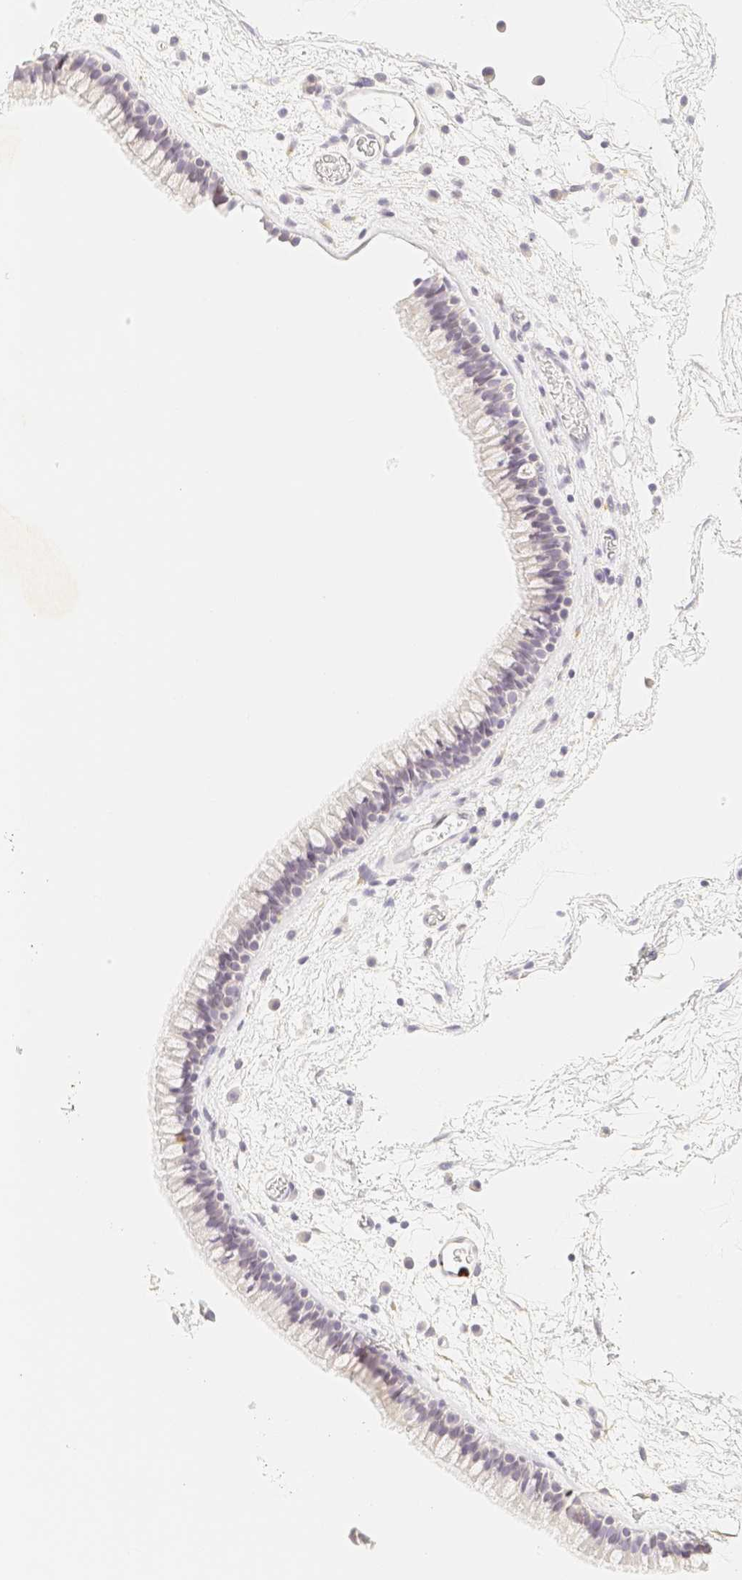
{"staining": {"intensity": "negative", "quantity": "none", "location": "none"}, "tissue": "nasopharynx", "cell_type": "Respiratory epithelial cells", "image_type": "normal", "snomed": [{"axis": "morphology", "description": "Normal tissue, NOS"}, {"axis": "morphology", "description": "Inflammation, NOS"}, {"axis": "topography", "description": "Nasopharynx"}], "caption": "This is a histopathology image of immunohistochemistry staining of normal nasopharynx, which shows no staining in respiratory epithelial cells. Nuclei are stained in blue.", "gene": "PADI4", "patient": {"sex": "male", "age": 48}}